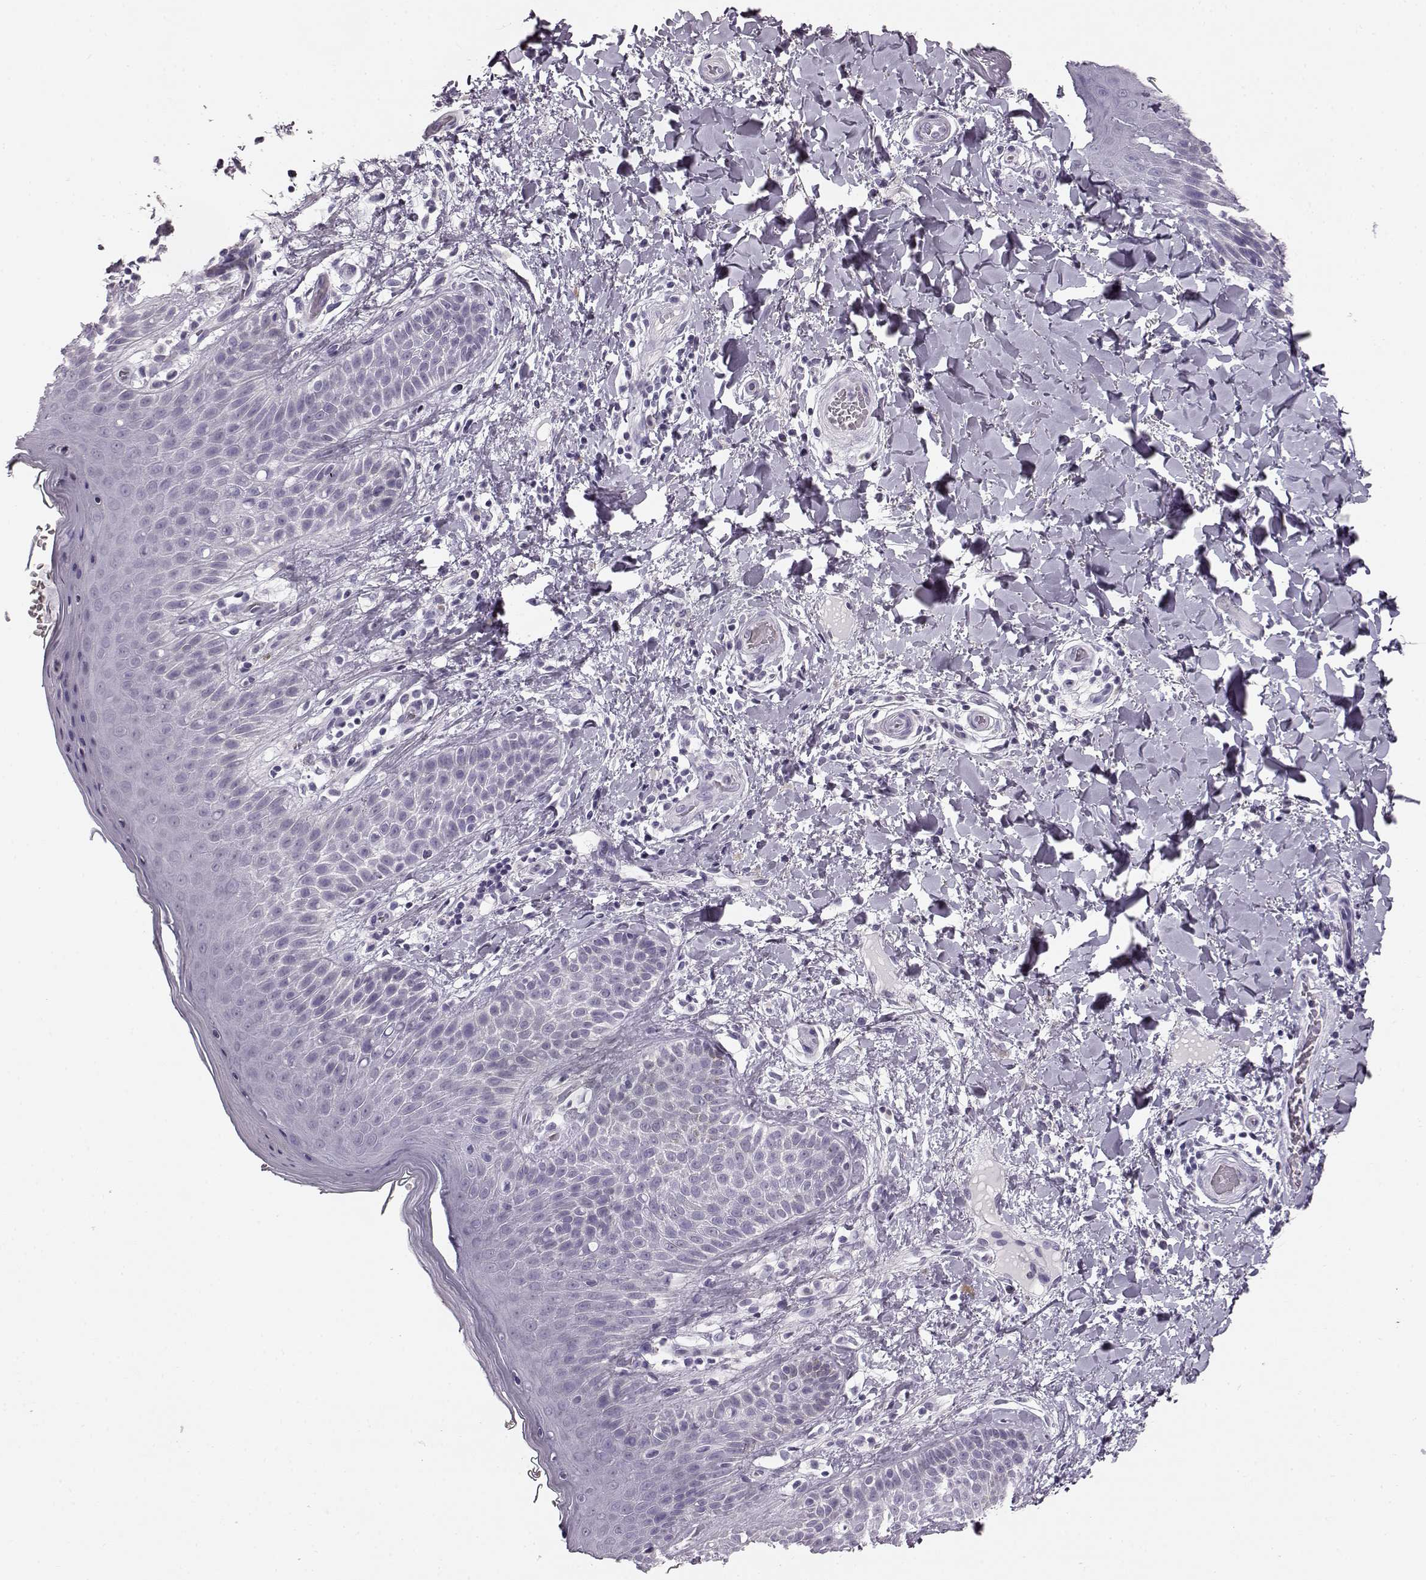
{"staining": {"intensity": "negative", "quantity": "none", "location": "none"}, "tissue": "skin", "cell_type": "Epidermal cells", "image_type": "normal", "snomed": [{"axis": "morphology", "description": "Normal tissue, NOS"}, {"axis": "topography", "description": "Anal"}], "caption": "The micrograph exhibits no staining of epidermal cells in unremarkable skin. Brightfield microscopy of immunohistochemistry stained with DAB (3,3'-diaminobenzidine) (brown) and hematoxylin (blue), captured at high magnification.", "gene": "BFSP2", "patient": {"sex": "male", "age": 36}}